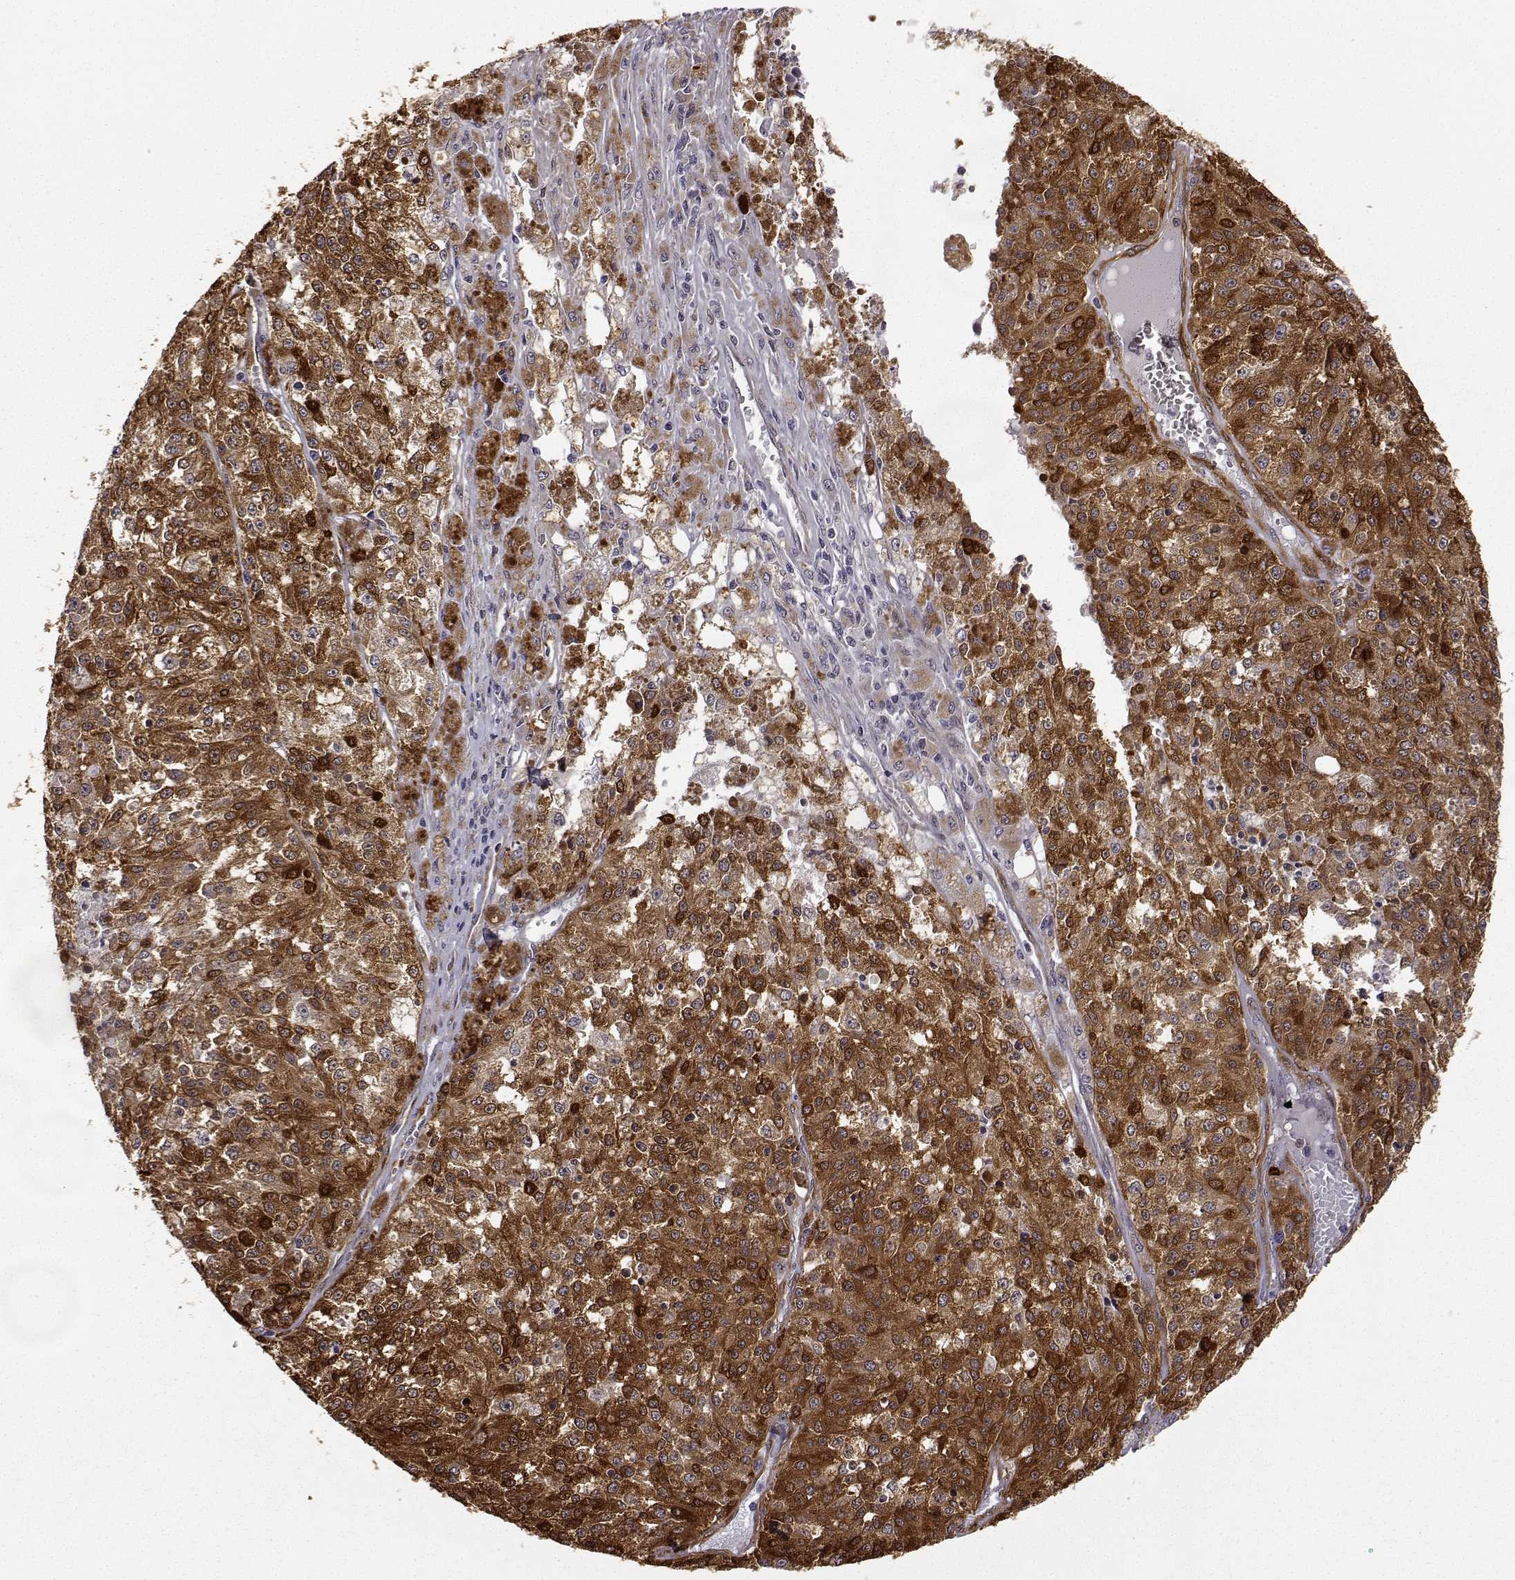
{"staining": {"intensity": "strong", "quantity": ">75%", "location": "cytoplasmic/membranous"}, "tissue": "melanoma", "cell_type": "Tumor cells", "image_type": "cancer", "snomed": [{"axis": "morphology", "description": "Malignant melanoma, Metastatic site"}, {"axis": "topography", "description": "Lymph node"}], "caption": "IHC micrograph of neoplastic tissue: human melanoma stained using immunohistochemistry (IHC) reveals high levels of strong protein expression localized specifically in the cytoplasmic/membranous of tumor cells, appearing as a cytoplasmic/membranous brown color.", "gene": "PHGDH", "patient": {"sex": "female", "age": 64}}